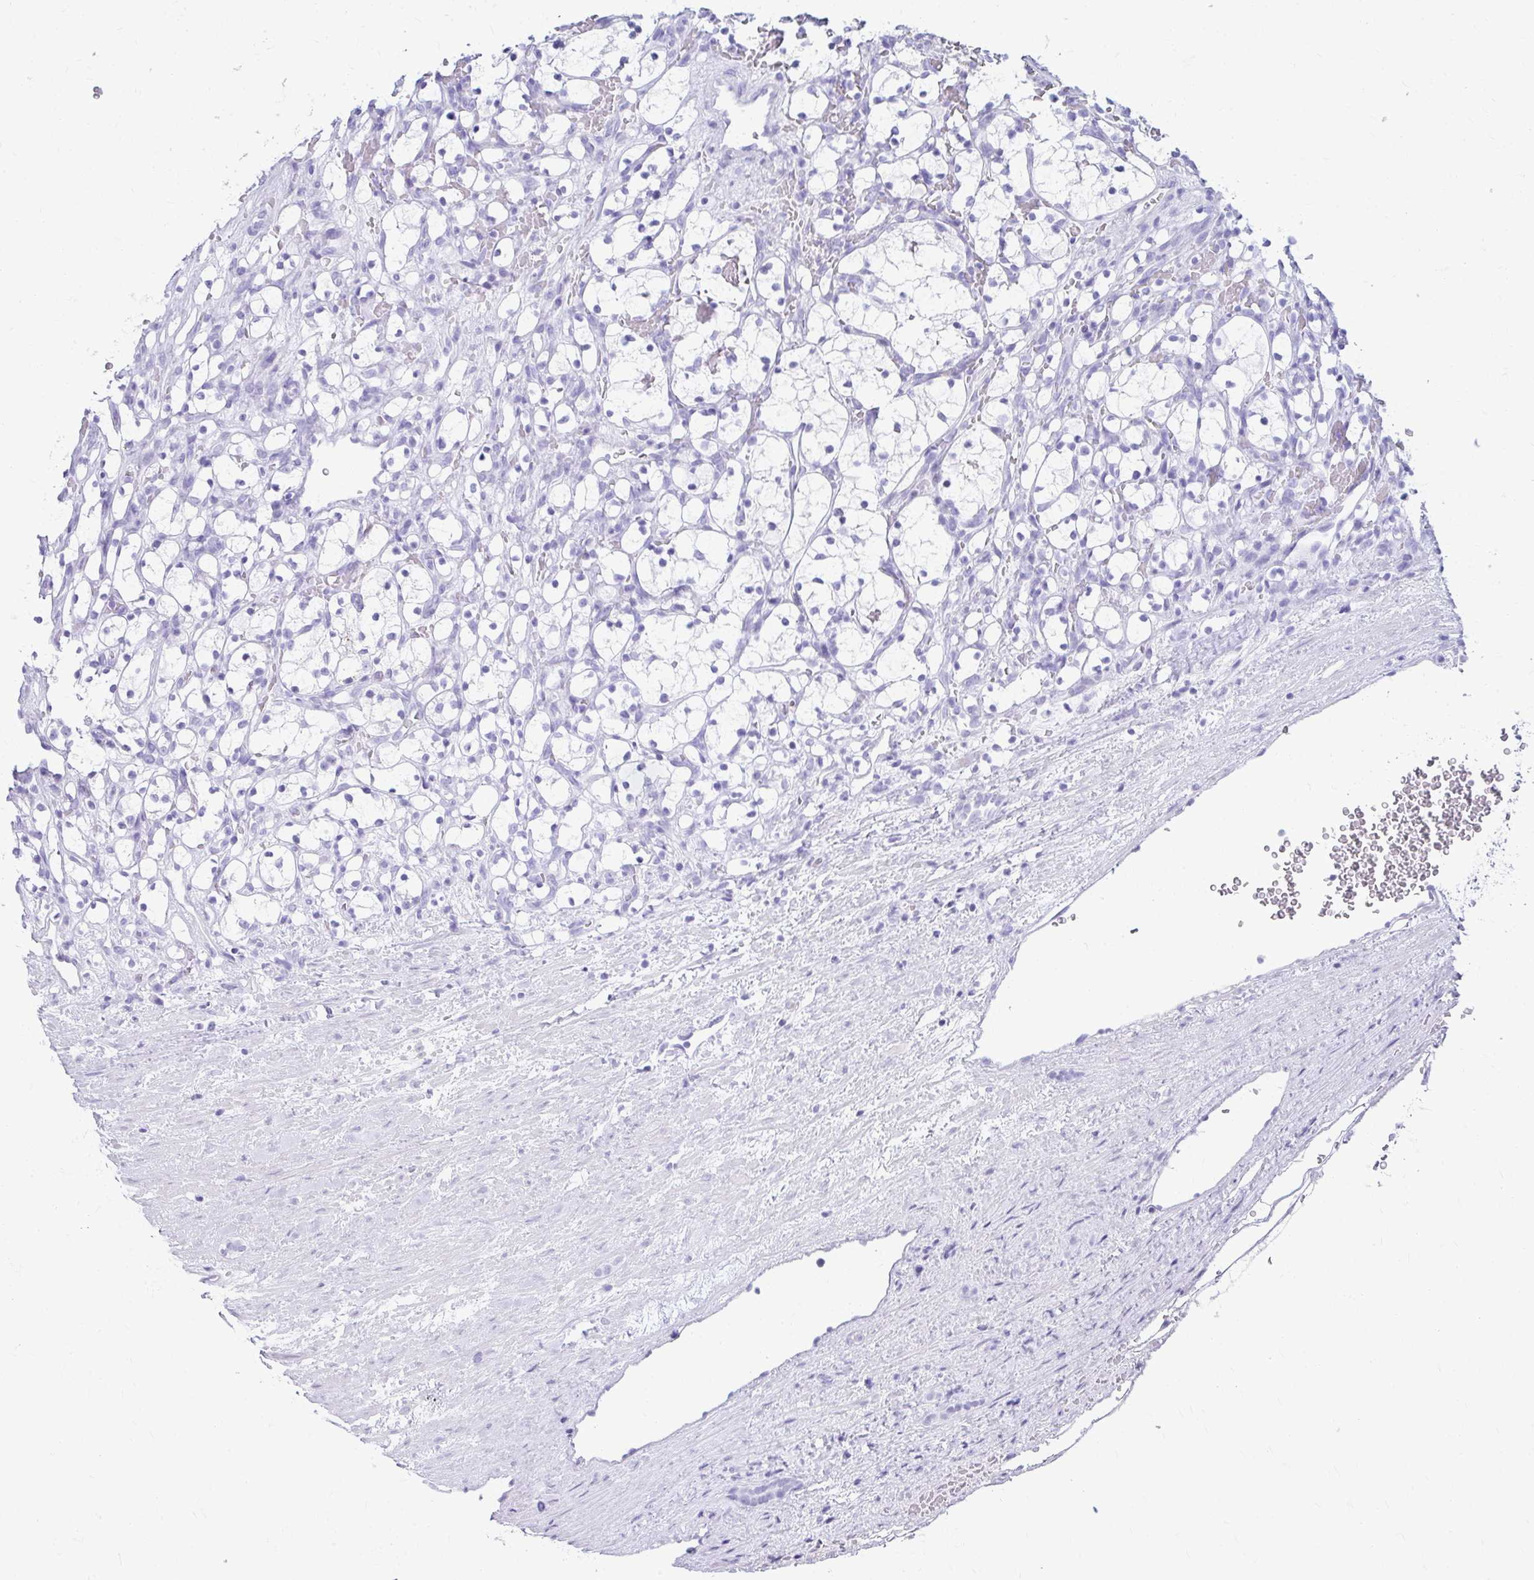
{"staining": {"intensity": "negative", "quantity": "none", "location": "none"}, "tissue": "renal cancer", "cell_type": "Tumor cells", "image_type": "cancer", "snomed": [{"axis": "morphology", "description": "Adenocarcinoma, NOS"}, {"axis": "topography", "description": "Kidney"}], "caption": "Tumor cells show no significant protein positivity in adenocarcinoma (renal).", "gene": "ATP4B", "patient": {"sex": "female", "age": 69}}